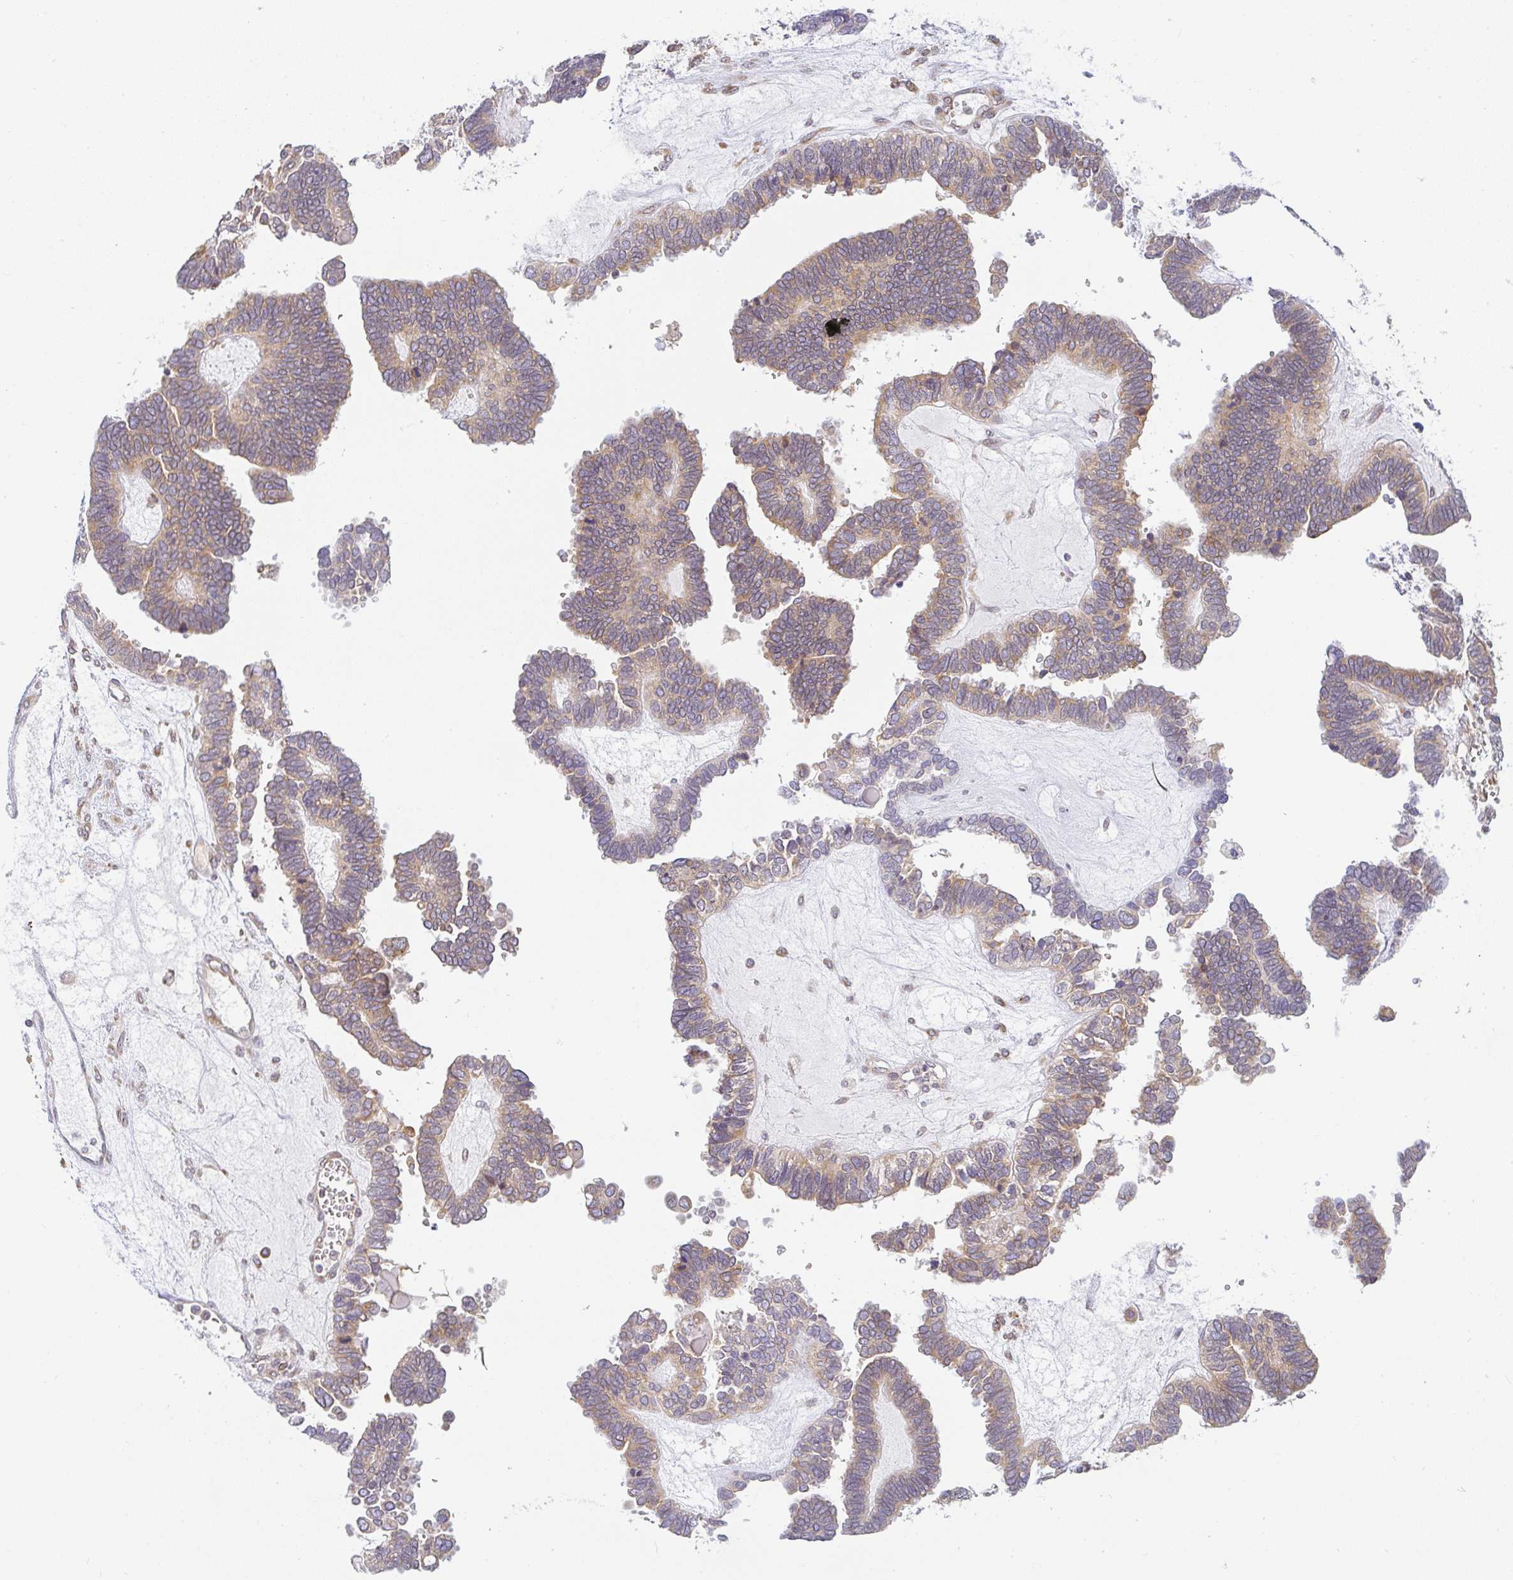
{"staining": {"intensity": "moderate", "quantity": ">75%", "location": "cytoplasmic/membranous"}, "tissue": "ovarian cancer", "cell_type": "Tumor cells", "image_type": "cancer", "snomed": [{"axis": "morphology", "description": "Cystadenocarcinoma, serous, NOS"}, {"axis": "topography", "description": "Ovary"}], "caption": "Ovarian serous cystadenocarcinoma stained with DAB (3,3'-diaminobenzidine) immunohistochemistry shows medium levels of moderate cytoplasmic/membranous expression in approximately >75% of tumor cells. The protein is stained brown, and the nuclei are stained in blue (DAB (3,3'-diaminobenzidine) IHC with brightfield microscopy, high magnification).", "gene": "DERL2", "patient": {"sex": "female", "age": 51}}